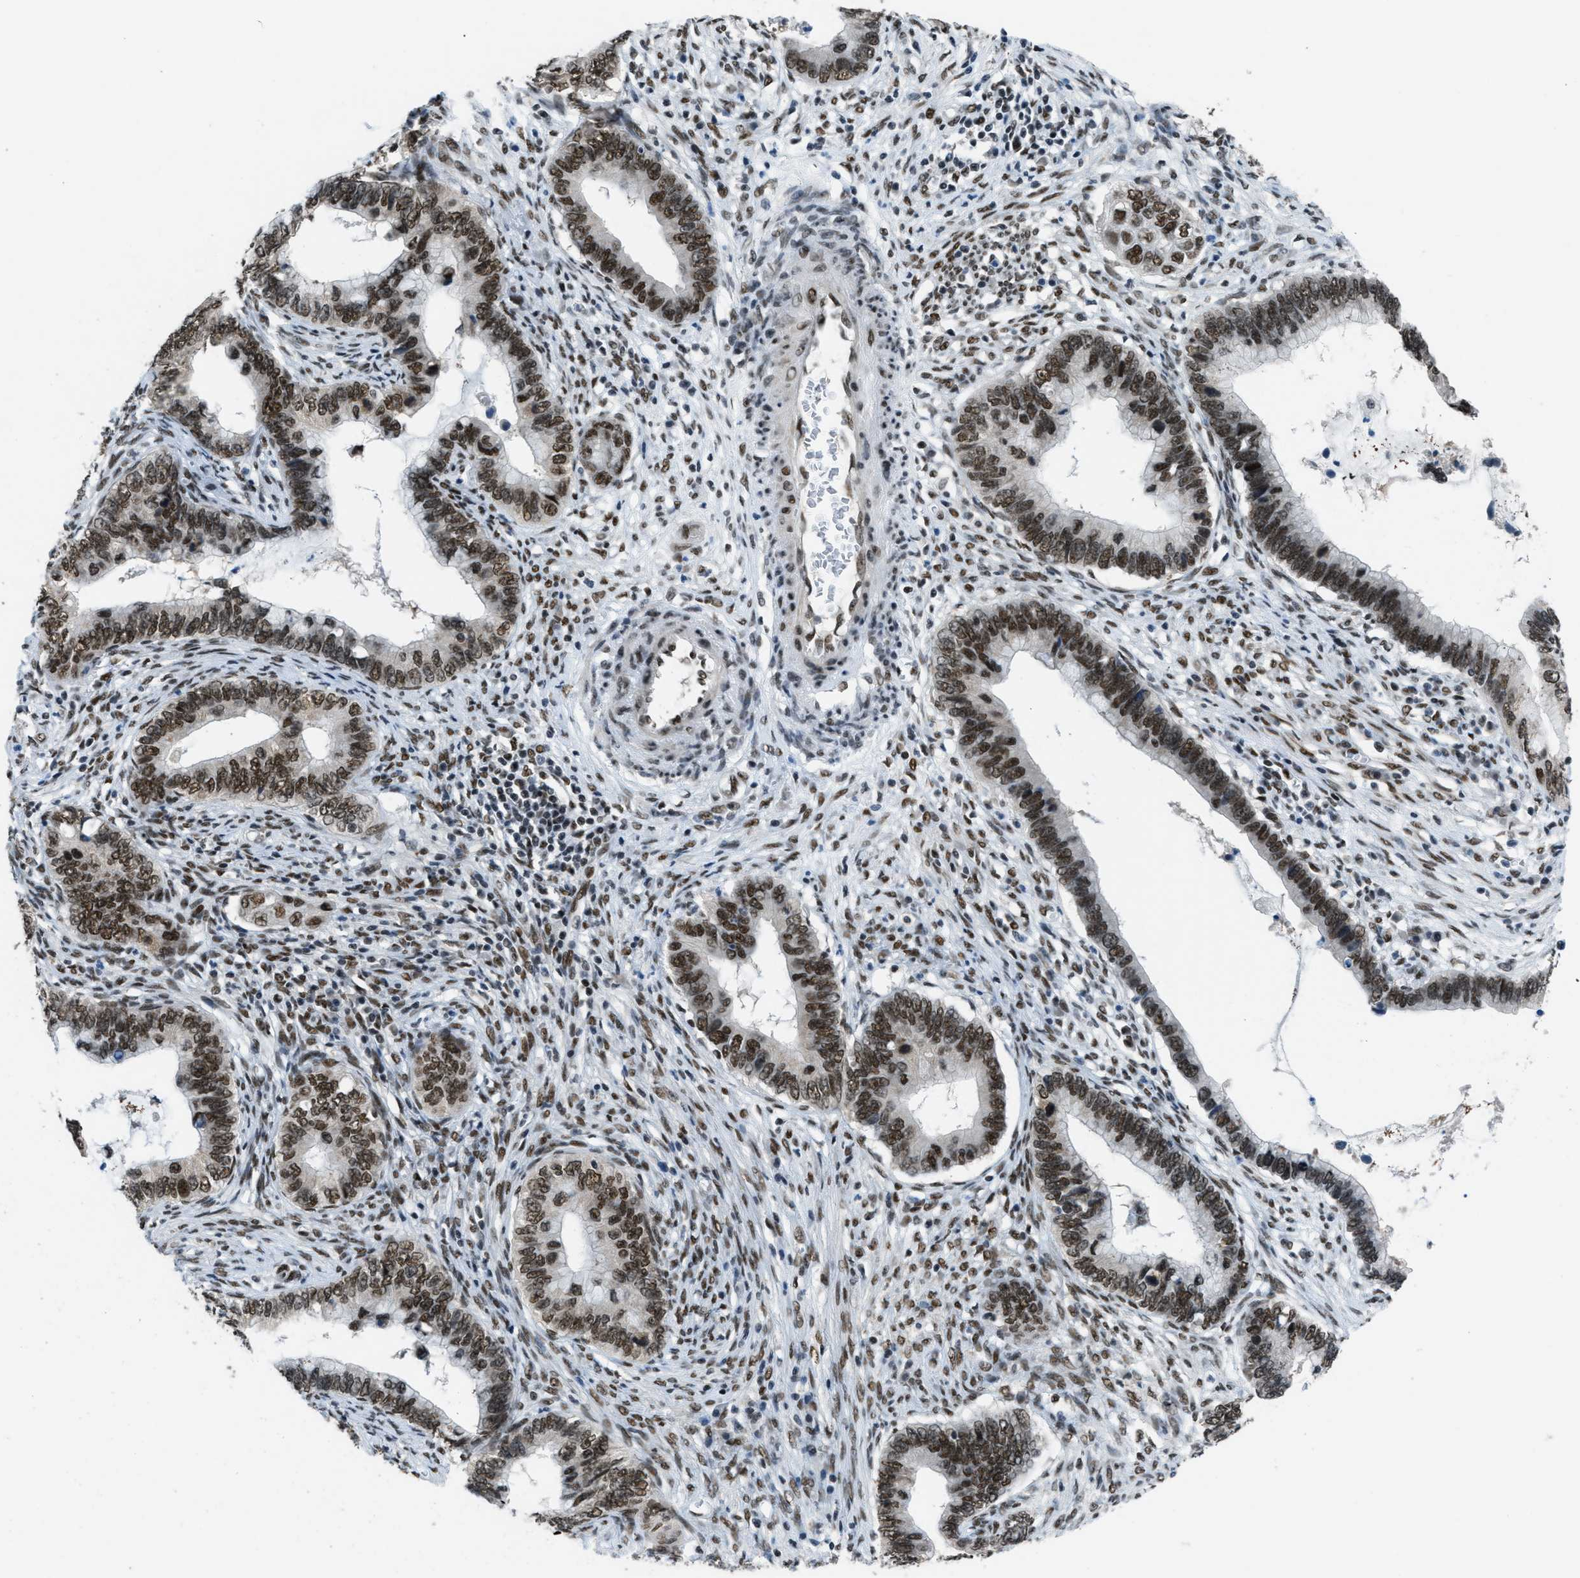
{"staining": {"intensity": "moderate", "quantity": ">75%", "location": "nuclear"}, "tissue": "cervical cancer", "cell_type": "Tumor cells", "image_type": "cancer", "snomed": [{"axis": "morphology", "description": "Adenocarcinoma, NOS"}, {"axis": "topography", "description": "Cervix"}], "caption": "An IHC micrograph of neoplastic tissue is shown. Protein staining in brown shows moderate nuclear positivity in cervical cancer within tumor cells.", "gene": "GATAD2B", "patient": {"sex": "female", "age": 44}}